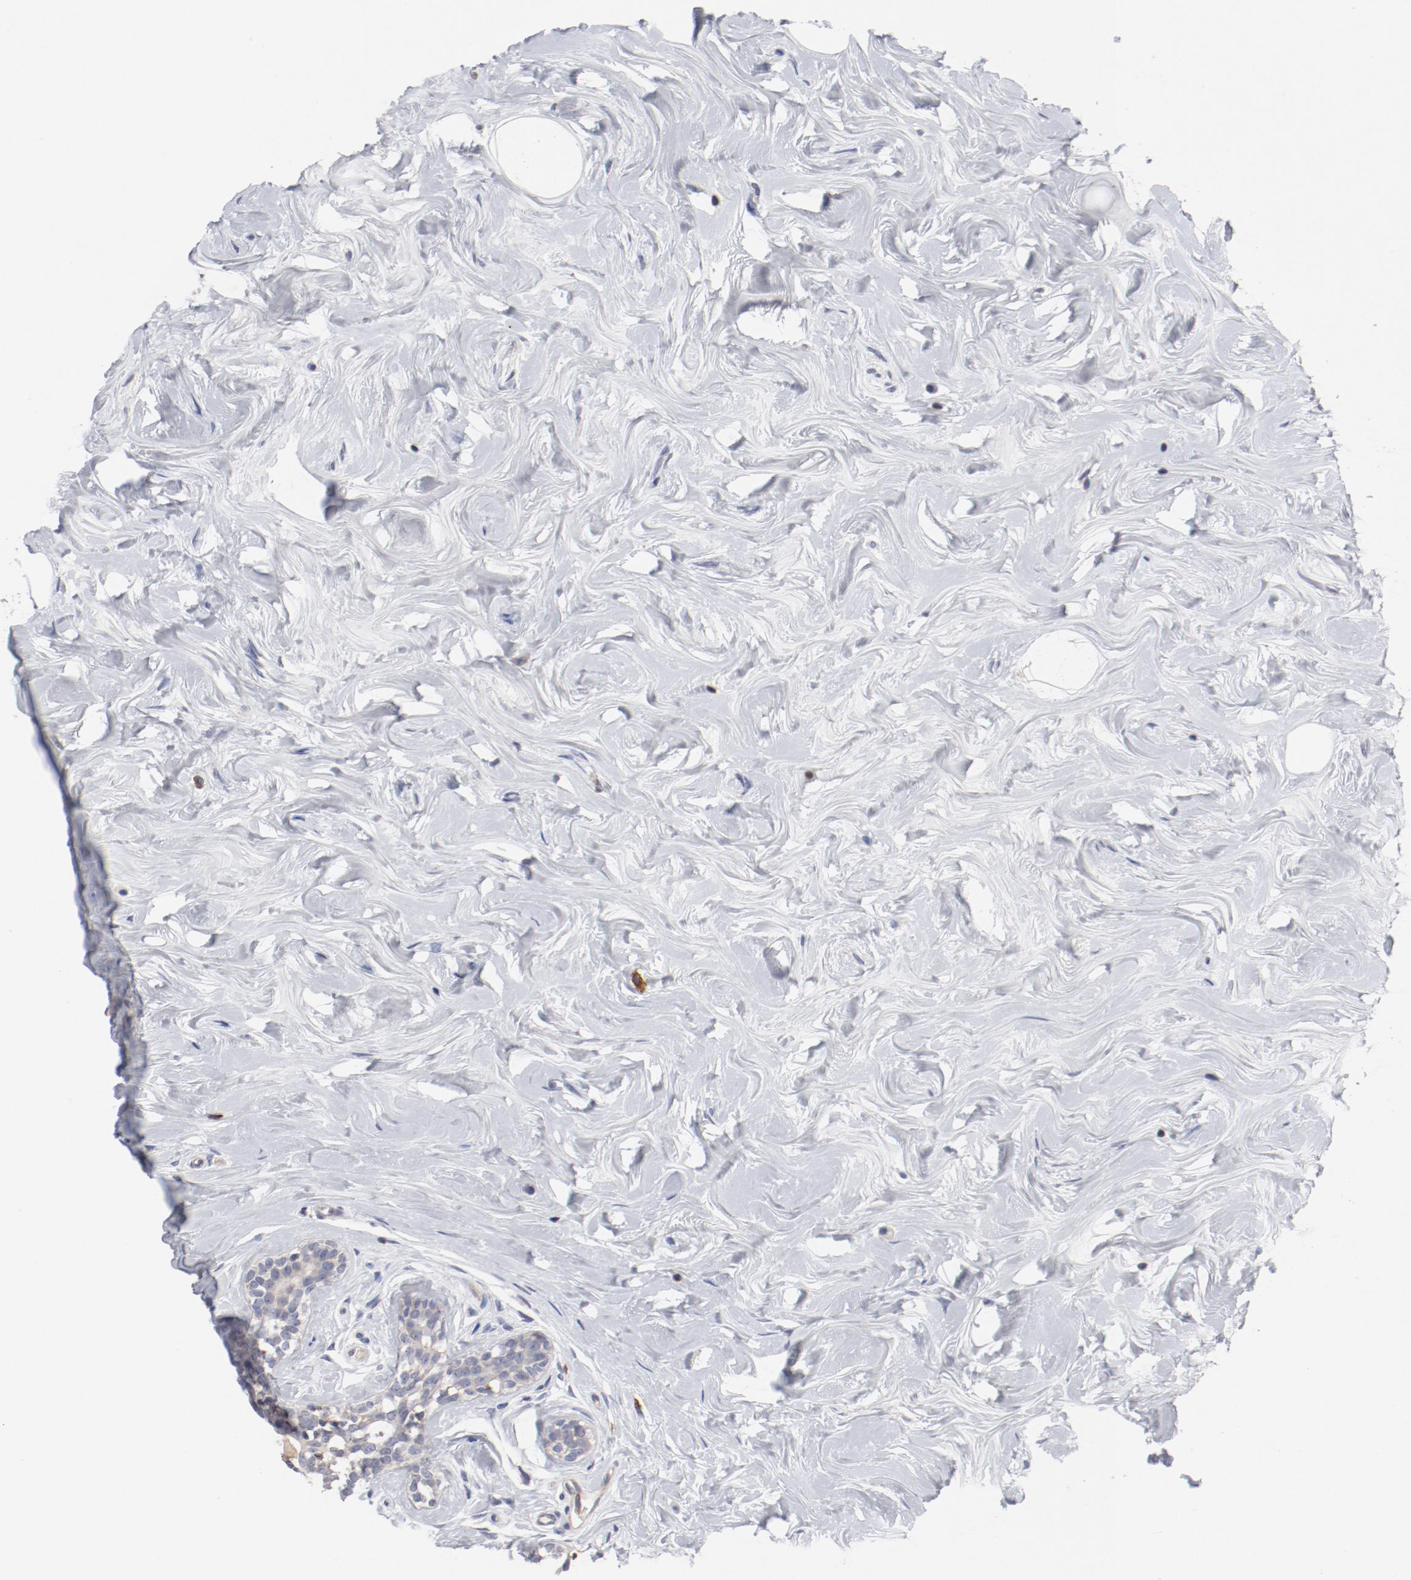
{"staining": {"intensity": "negative", "quantity": "none", "location": "none"}, "tissue": "breast cancer", "cell_type": "Tumor cells", "image_type": "cancer", "snomed": [{"axis": "morphology", "description": "Normal tissue, NOS"}, {"axis": "morphology", "description": "Duct carcinoma"}, {"axis": "topography", "description": "Breast"}], "caption": "There is no significant expression in tumor cells of breast cancer.", "gene": "CBL", "patient": {"sex": "female", "age": 49}}